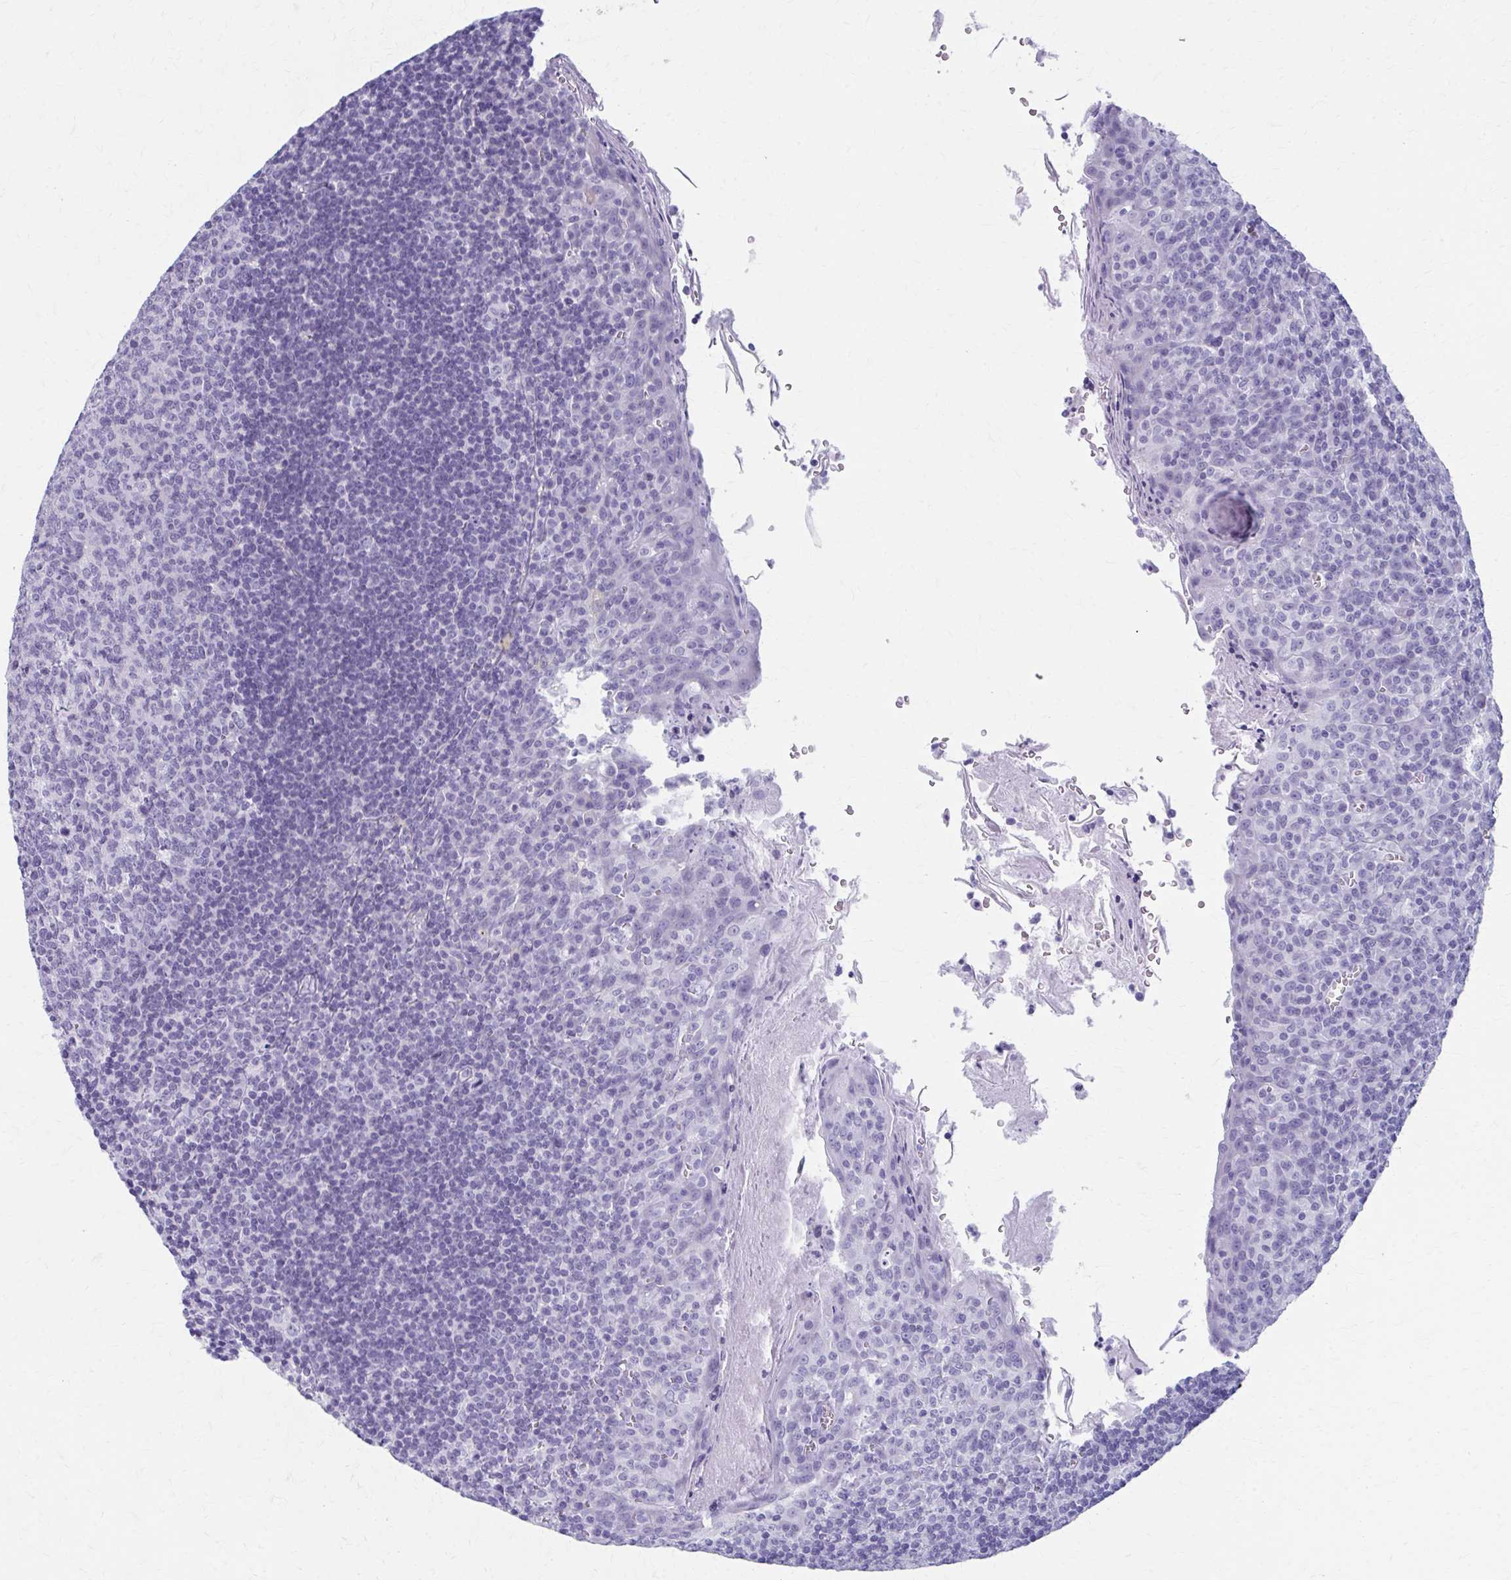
{"staining": {"intensity": "negative", "quantity": "none", "location": "none"}, "tissue": "tonsil", "cell_type": "Germinal center cells", "image_type": "normal", "snomed": [{"axis": "morphology", "description": "Normal tissue, NOS"}, {"axis": "topography", "description": "Tonsil"}], "caption": "An immunohistochemistry (IHC) image of unremarkable tonsil is shown. There is no staining in germinal center cells of tonsil. (DAB immunohistochemistry (IHC) with hematoxylin counter stain).", "gene": "MPLKIP", "patient": {"sex": "male", "age": 27}}